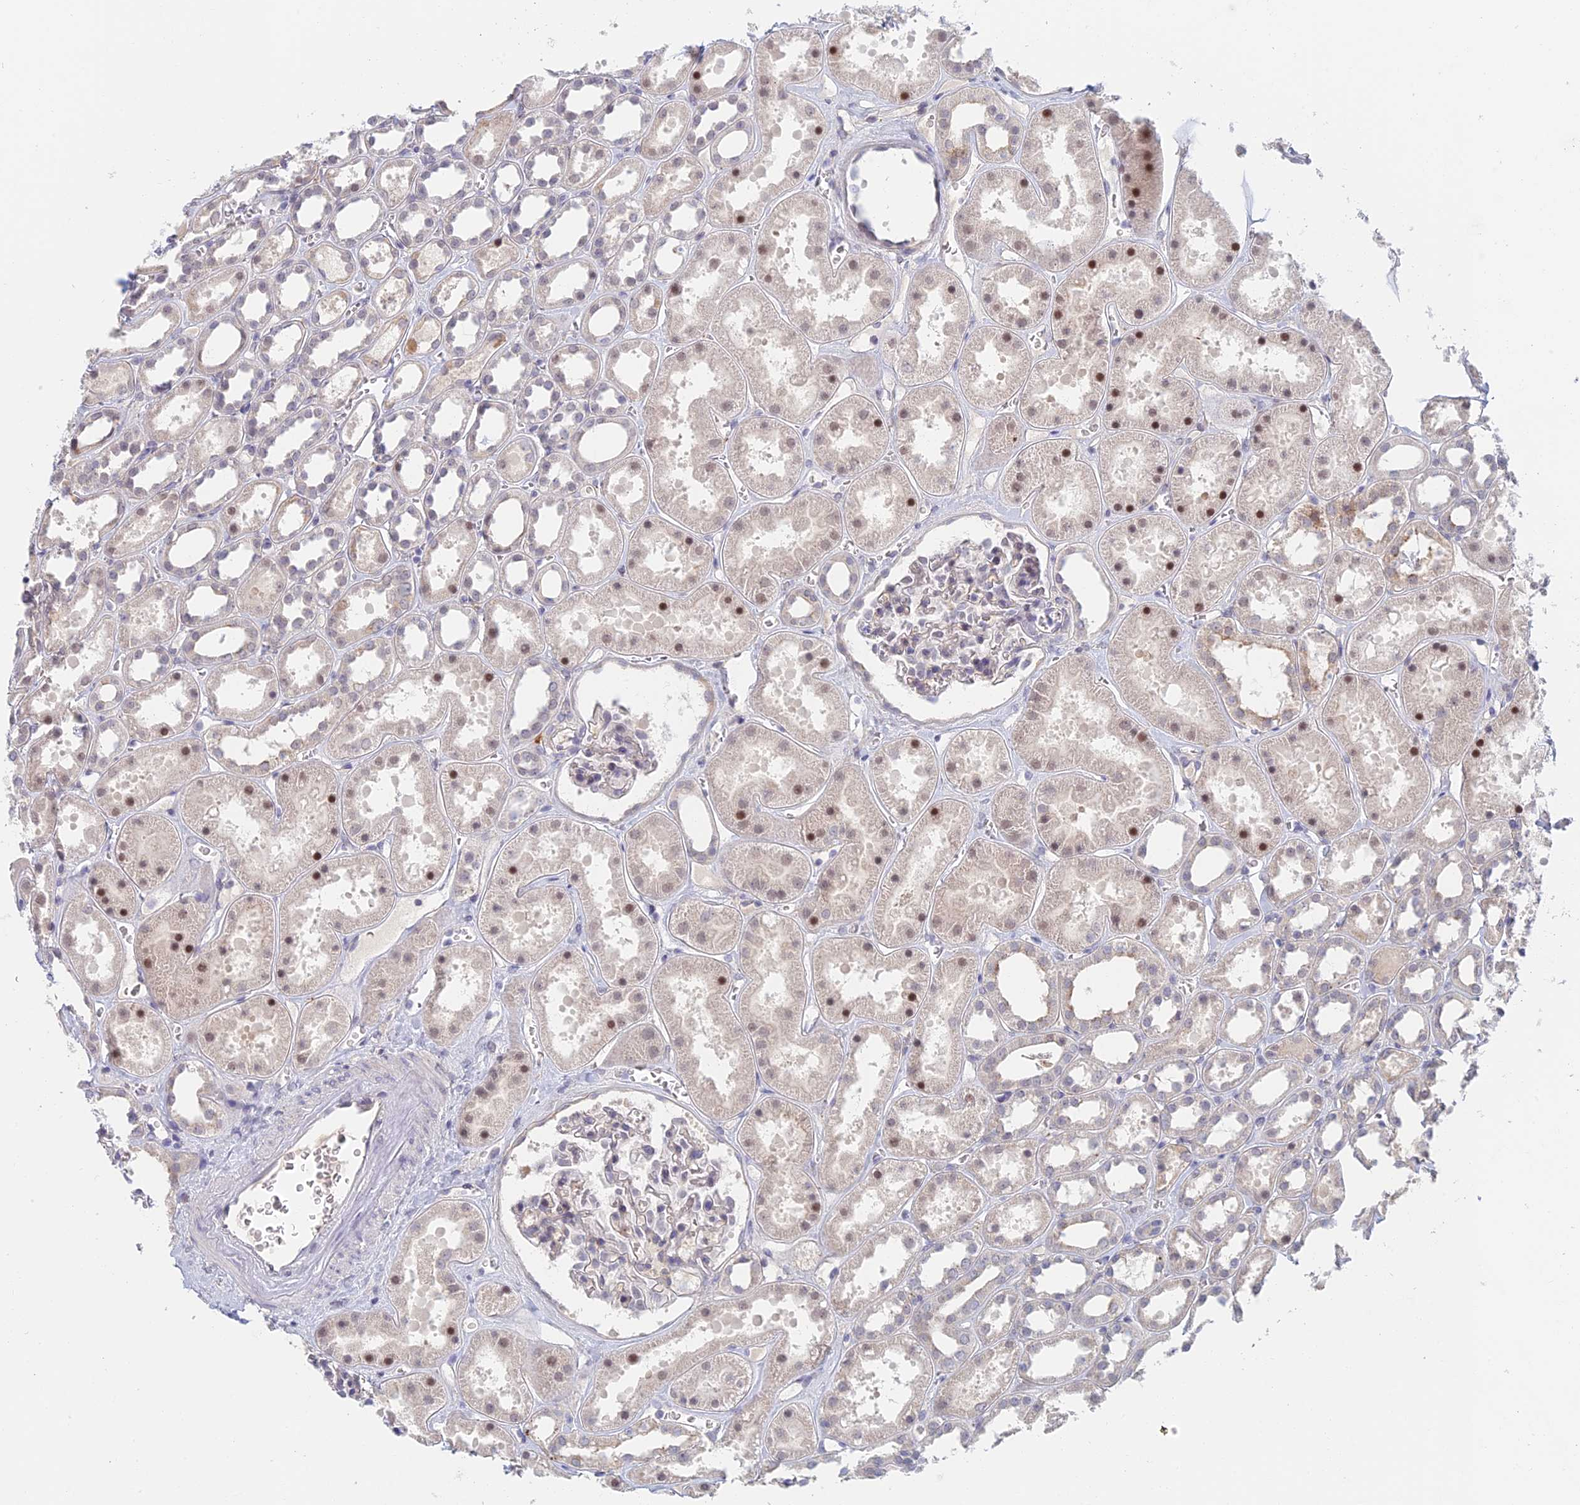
{"staining": {"intensity": "weak", "quantity": "<25%", "location": "nuclear"}, "tissue": "kidney", "cell_type": "Cells in glomeruli", "image_type": "normal", "snomed": [{"axis": "morphology", "description": "Normal tissue, NOS"}, {"axis": "topography", "description": "Kidney"}], "caption": "The image shows no staining of cells in glomeruli in unremarkable kidney.", "gene": "ZUP1", "patient": {"sex": "female", "age": 41}}